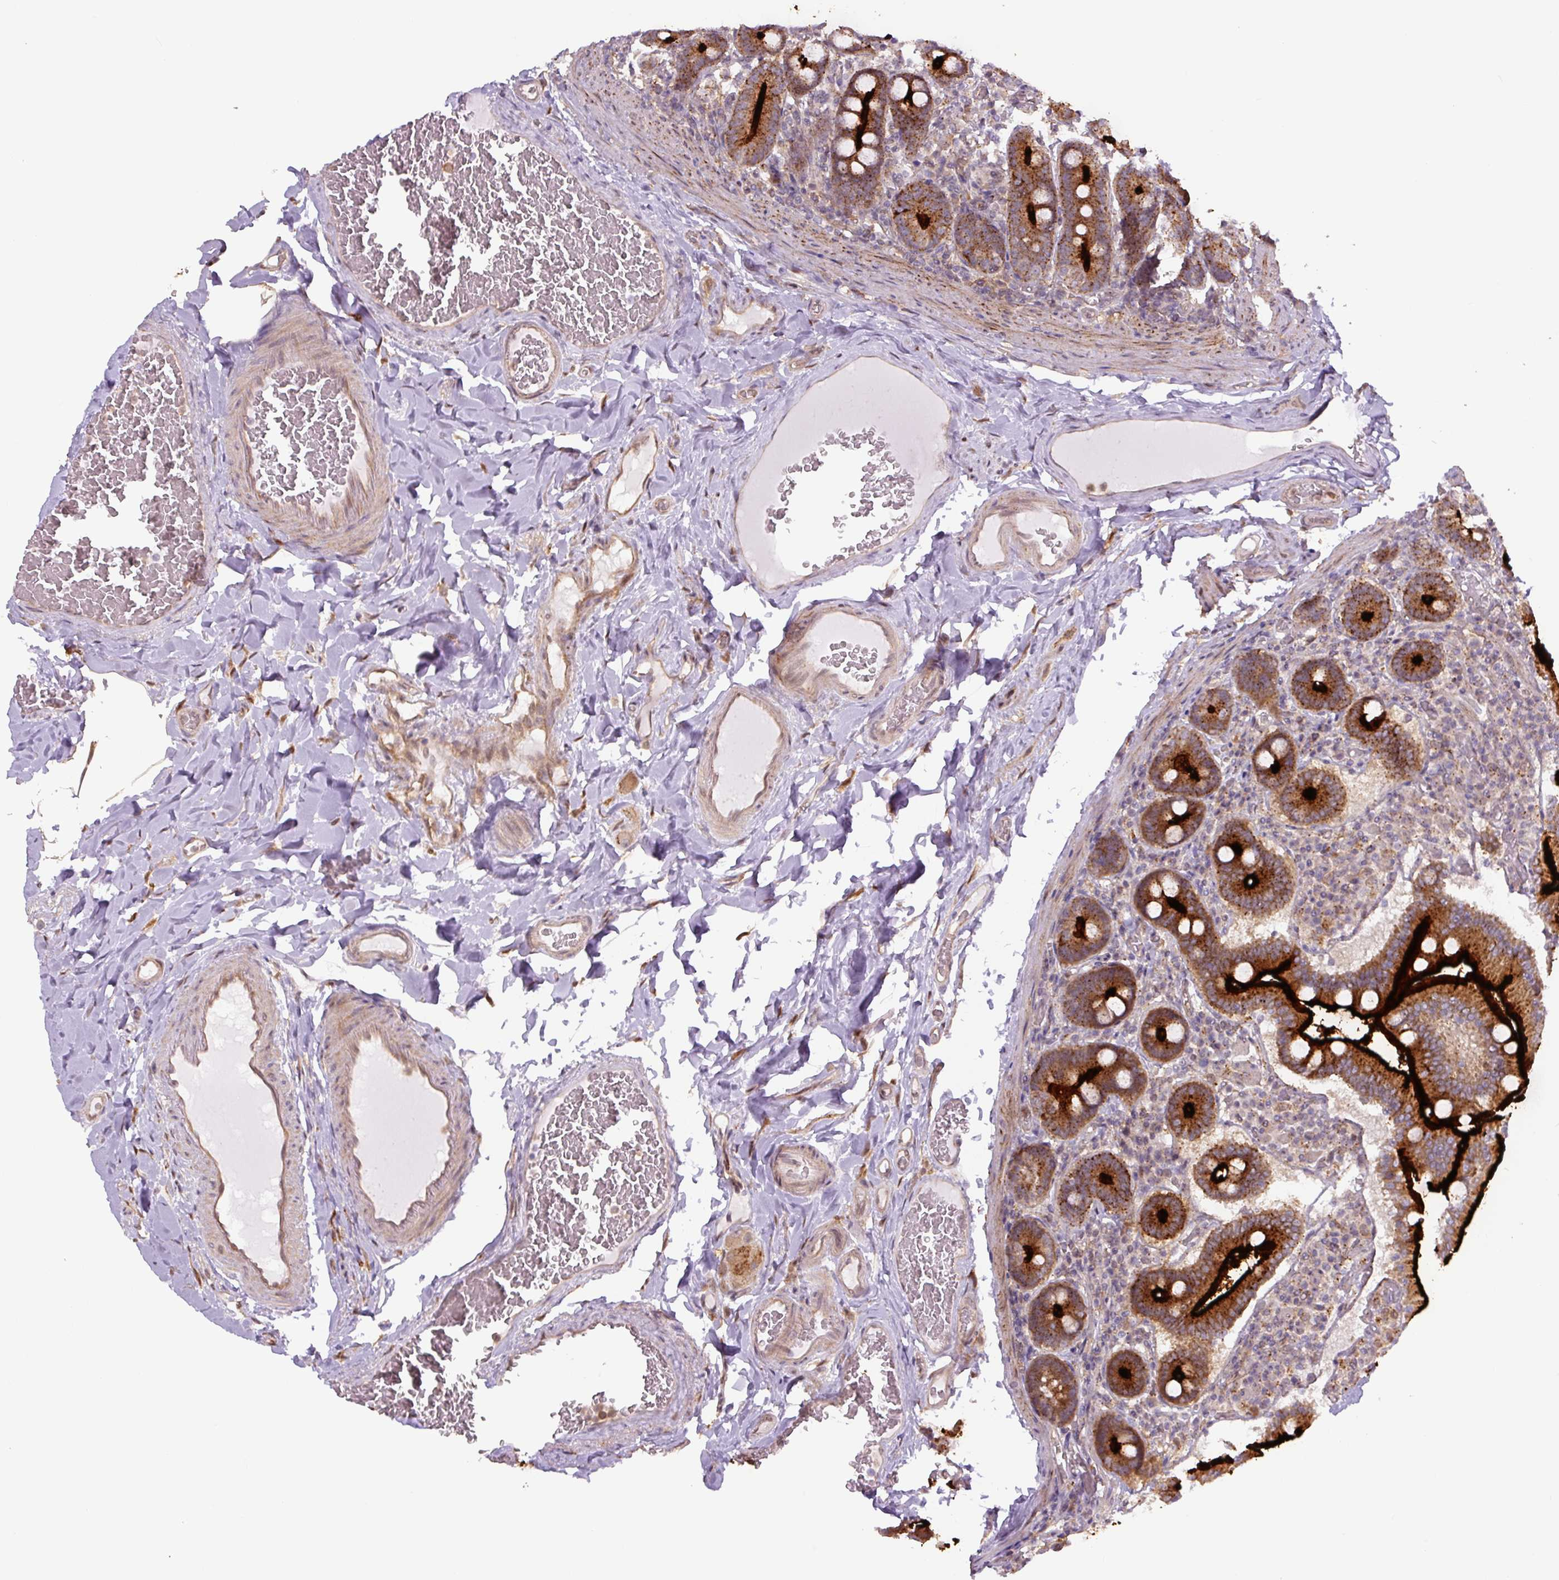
{"staining": {"intensity": "strong", "quantity": ">75%", "location": "cytoplasmic/membranous"}, "tissue": "duodenum", "cell_type": "Glandular cells", "image_type": "normal", "snomed": [{"axis": "morphology", "description": "Normal tissue, NOS"}, {"axis": "topography", "description": "Duodenum"}], "caption": "Immunohistochemical staining of normal duodenum exhibits high levels of strong cytoplasmic/membranous expression in approximately >75% of glandular cells. (DAB = brown stain, brightfield microscopy at high magnification).", "gene": "ZSWIM7", "patient": {"sex": "female", "age": 62}}